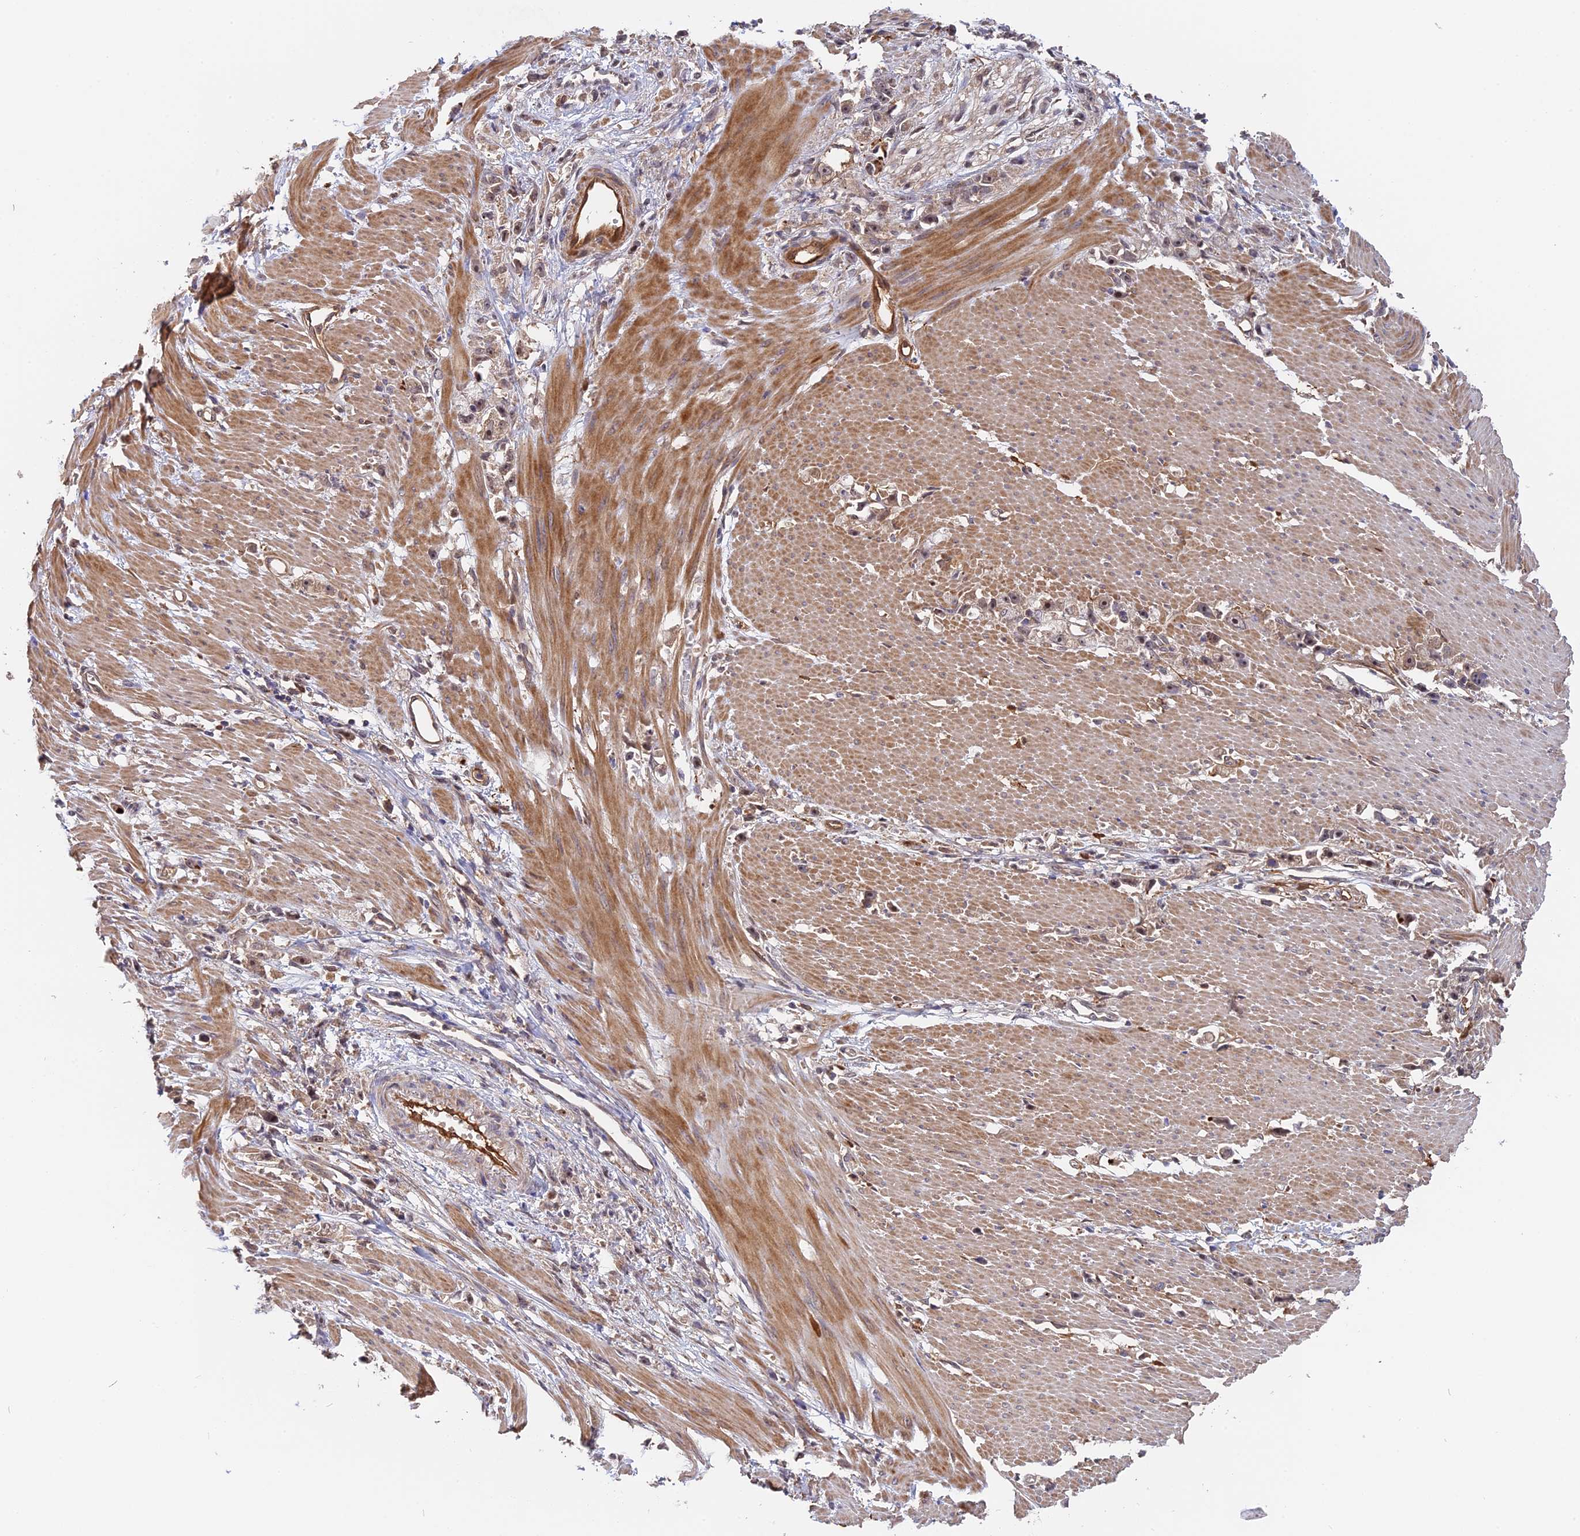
{"staining": {"intensity": "weak", "quantity": "25%-75%", "location": "cytoplasmic/membranous,nuclear"}, "tissue": "stomach cancer", "cell_type": "Tumor cells", "image_type": "cancer", "snomed": [{"axis": "morphology", "description": "Adenocarcinoma, NOS"}, {"axis": "topography", "description": "Stomach"}], "caption": "Brown immunohistochemical staining in human stomach adenocarcinoma reveals weak cytoplasmic/membranous and nuclear expression in approximately 25%-75% of tumor cells.", "gene": "SAC3D1", "patient": {"sex": "female", "age": 59}}